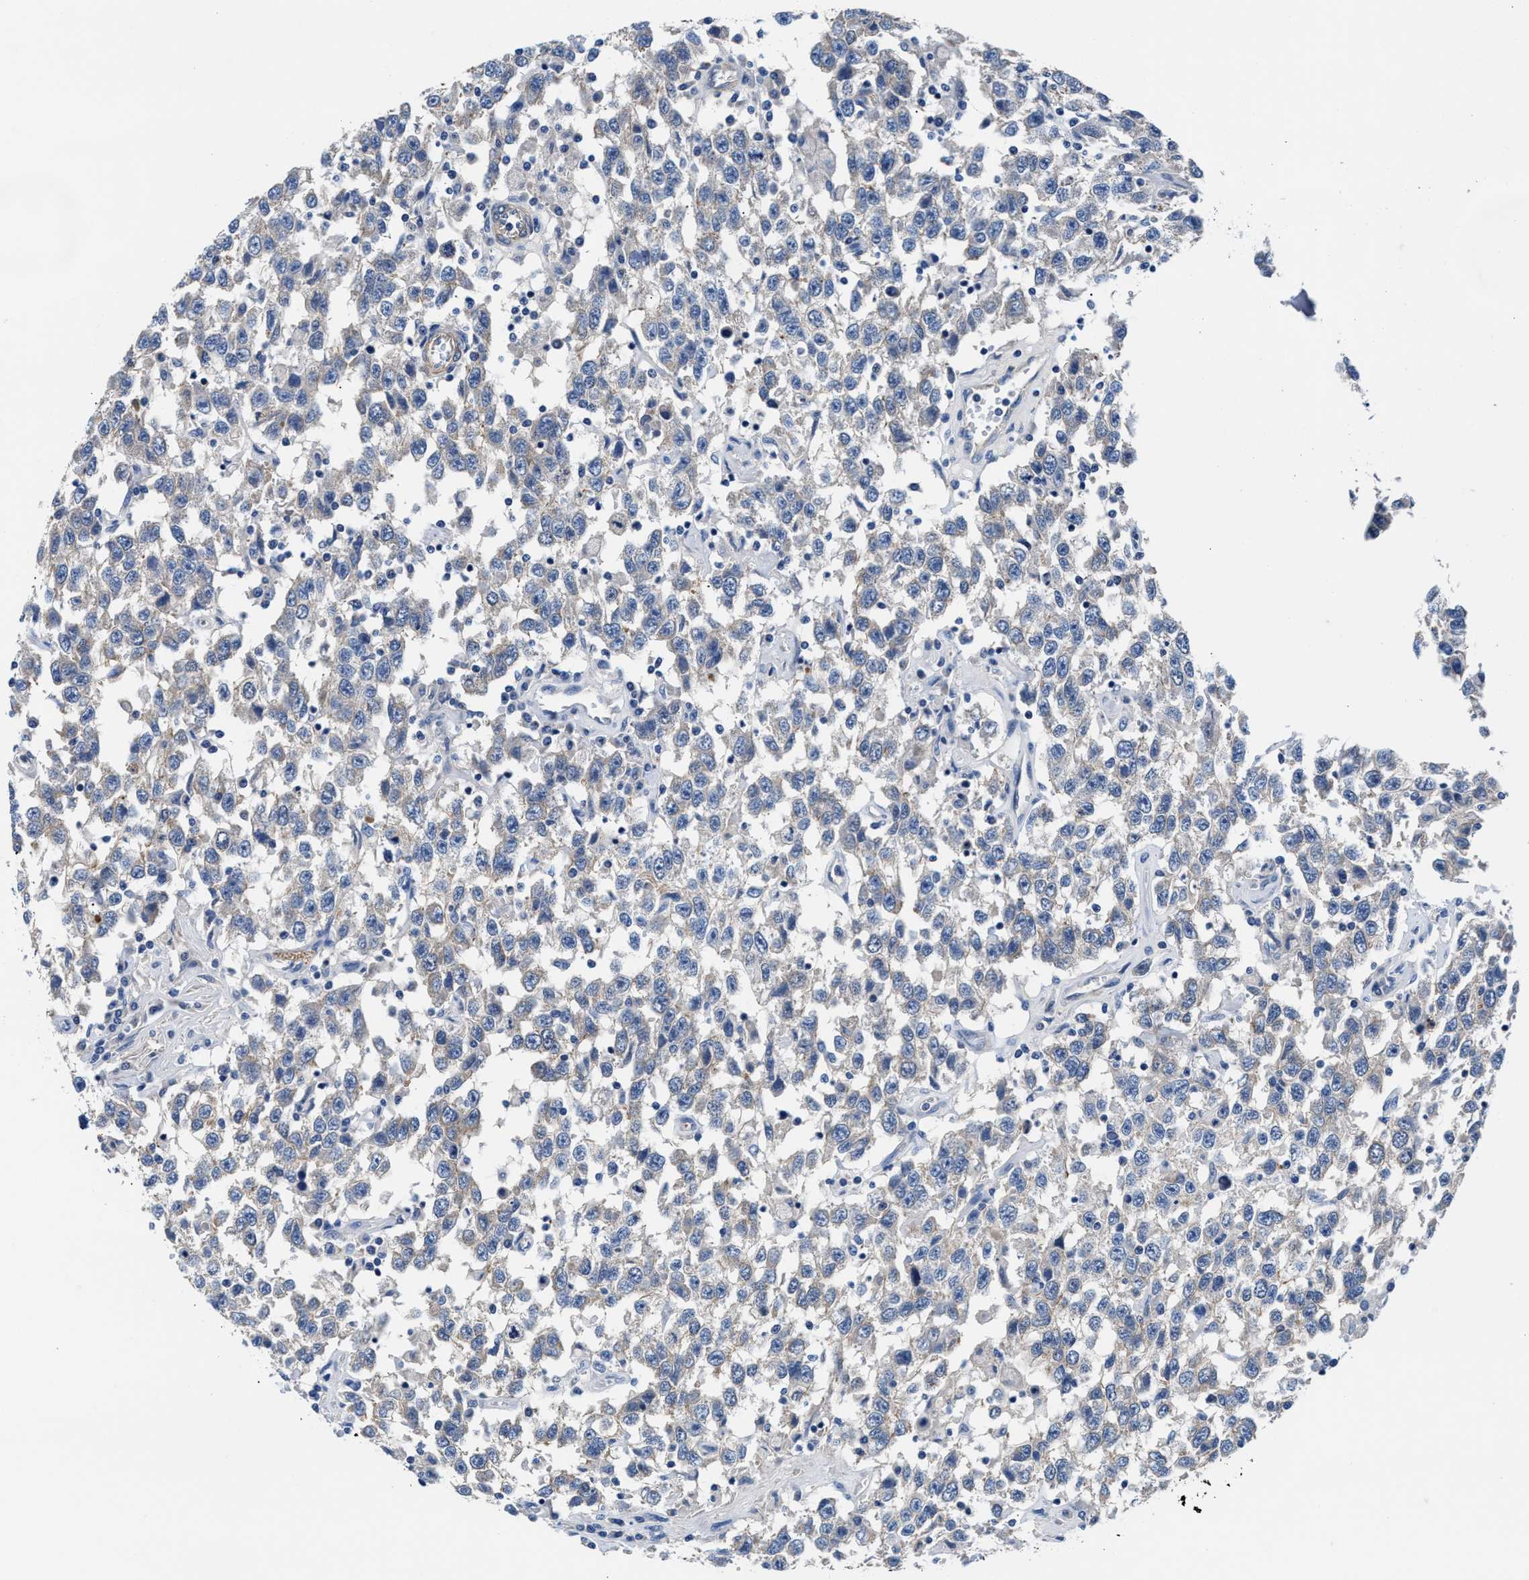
{"staining": {"intensity": "weak", "quantity": "<25%", "location": "cytoplasmic/membranous"}, "tissue": "testis cancer", "cell_type": "Tumor cells", "image_type": "cancer", "snomed": [{"axis": "morphology", "description": "Seminoma, NOS"}, {"axis": "topography", "description": "Testis"}], "caption": "Human seminoma (testis) stained for a protein using immunohistochemistry shows no positivity in tumor cells.", "gene": "PARG", "patient": {"sex": "male", "age": 41}}